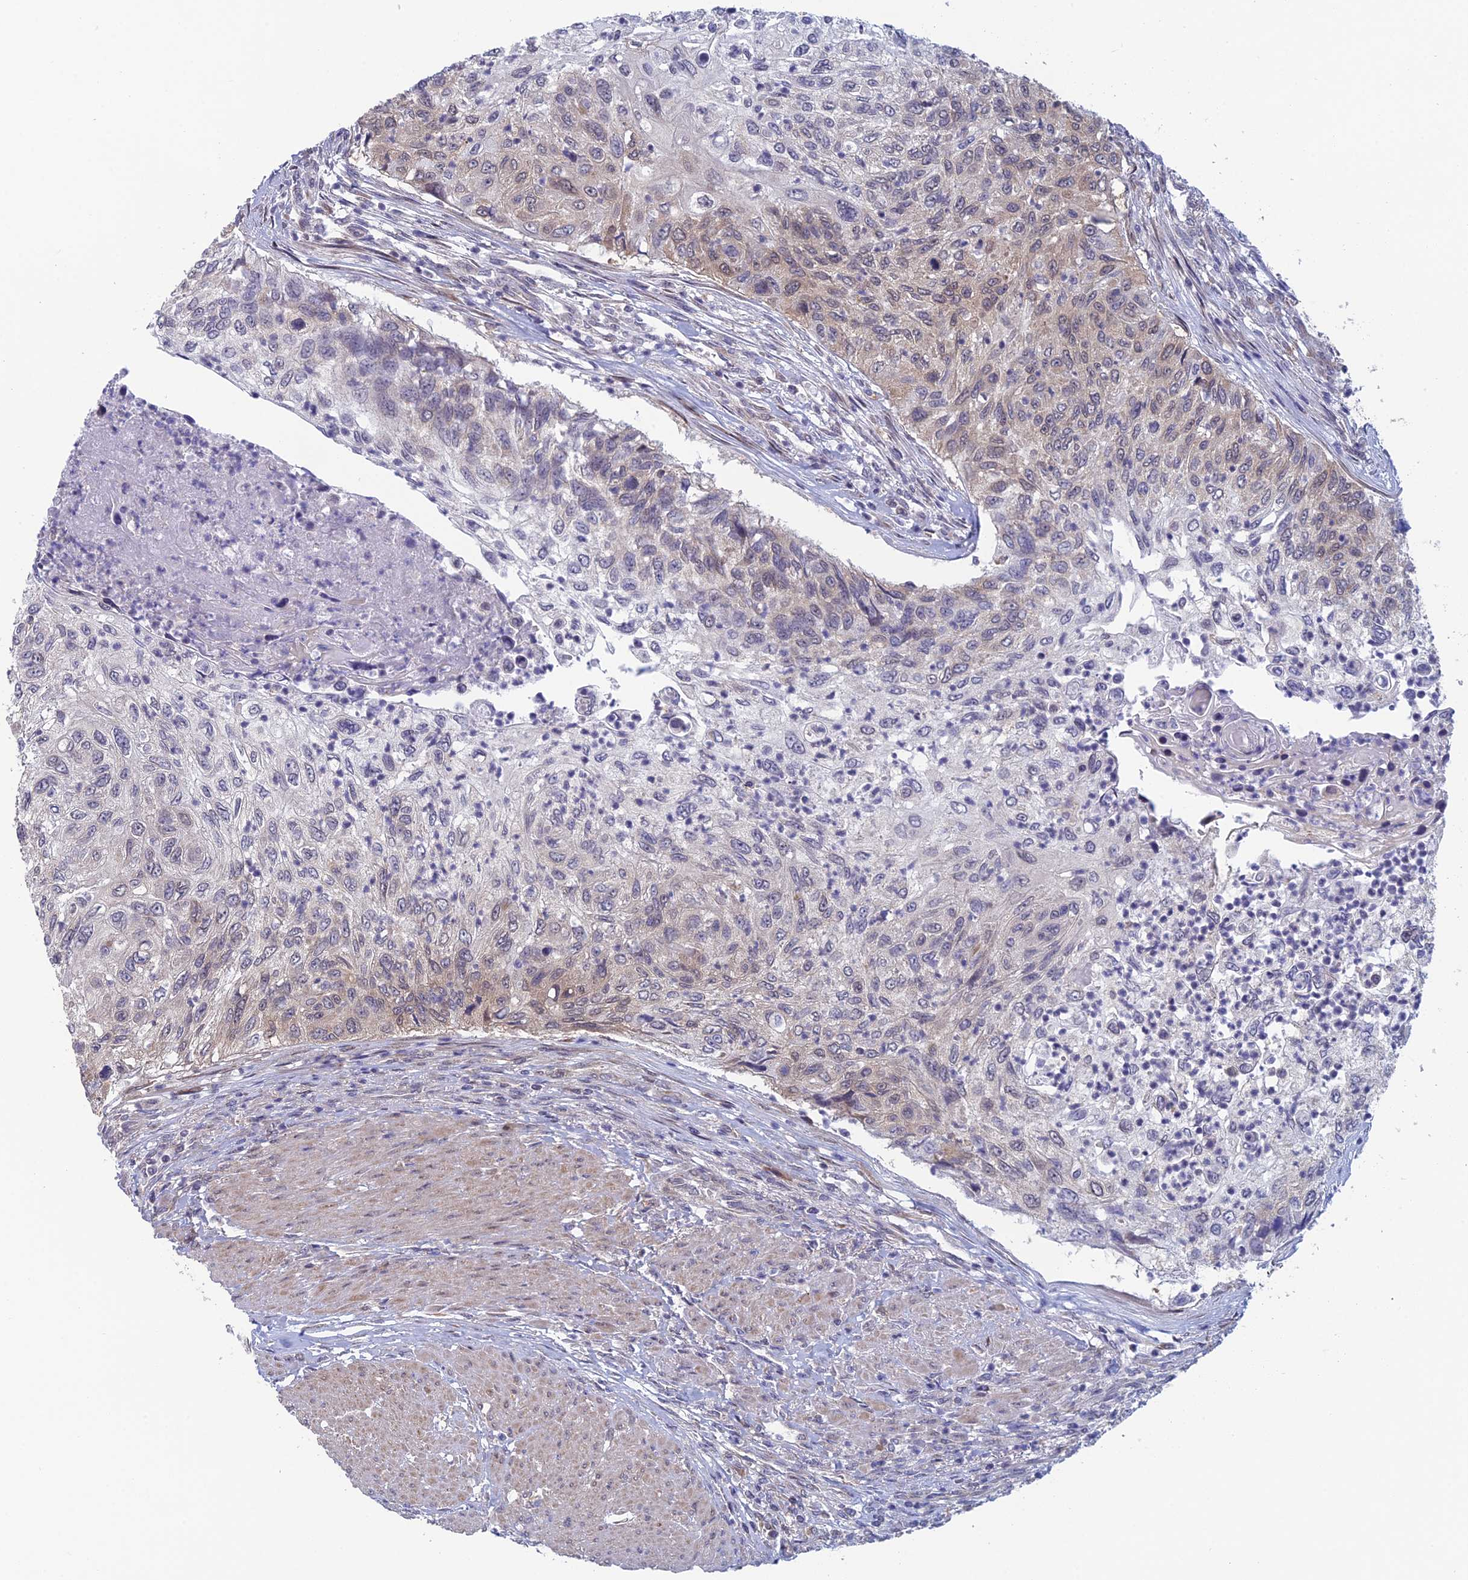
{"staining": {"intensity": "weak", "quantity": "<25%", "location": "cytoplasmic/membranous"}, "tissue": "urothelial cancer", "cell_type": "Tumor cells", "image_type": "cancer", "snomed": [{"axis": "morphology", "description": "Urothelial carcinoma, High grade"}, {"axis": "topography", "description": "Urinary bladder"}], "caption": "This is a histopathology image of immunohistochemistry staining of high-grade urothelial carcinoma, which shows no expression in tumor cells.", "gene": "SRA1", "patient": {"sex": "female", "age": 60}}